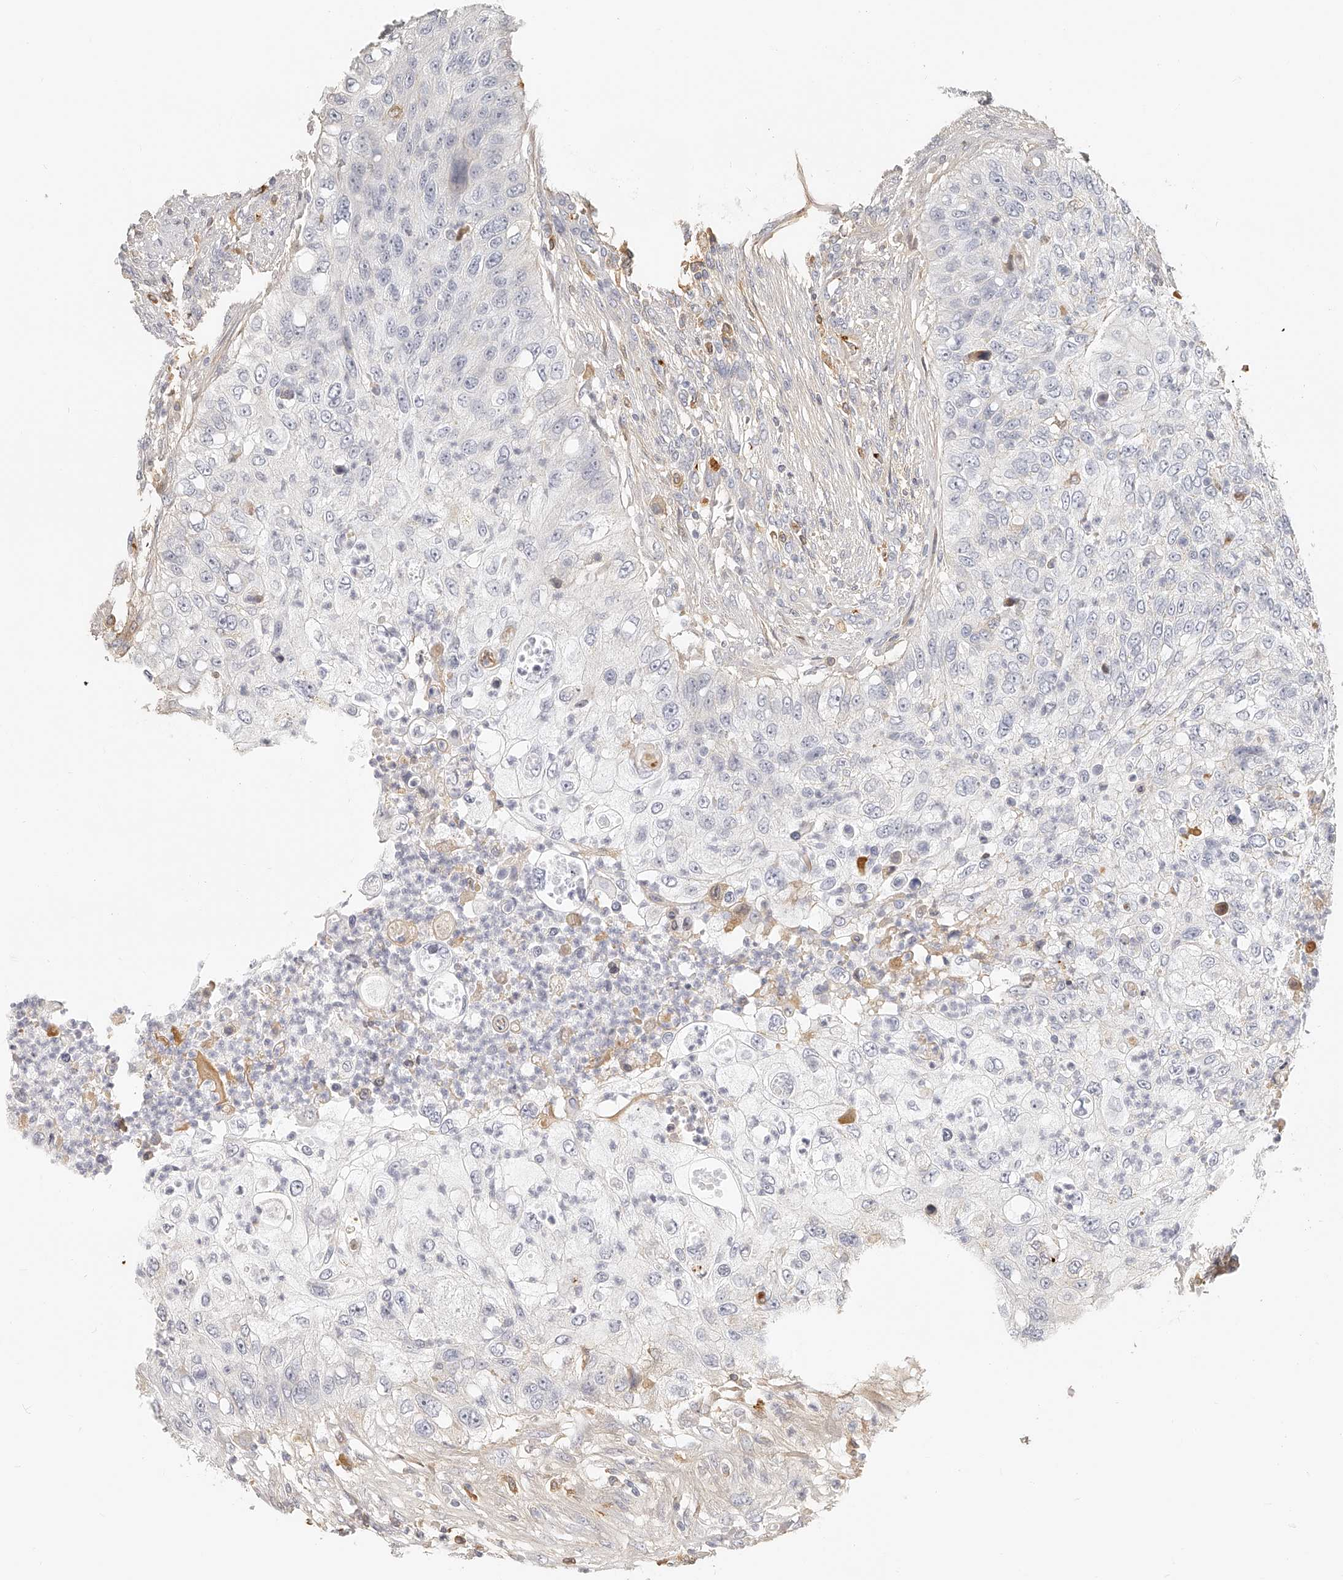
{"staining": {"intensity": "negative", "quantity": "none", "location": "none"}, "tissue": "urothelial cancer", "cell_type": "Tumor cells", "image_type": "cancer", "snomed": [{"axis": "morphology", "description": "Urothelial carcinoma, High grade"}, {"axis": "topography", "description": "Urinary bladder"}], "caption": "This histopathology image is of urothelial cancer stained with IHC to label a protein in brown with the nuclei are counter-stained blue. There is no positivity in tumor cells.", "gene": "ITGB3", "patient": {"sex": "female", "age": 60}}